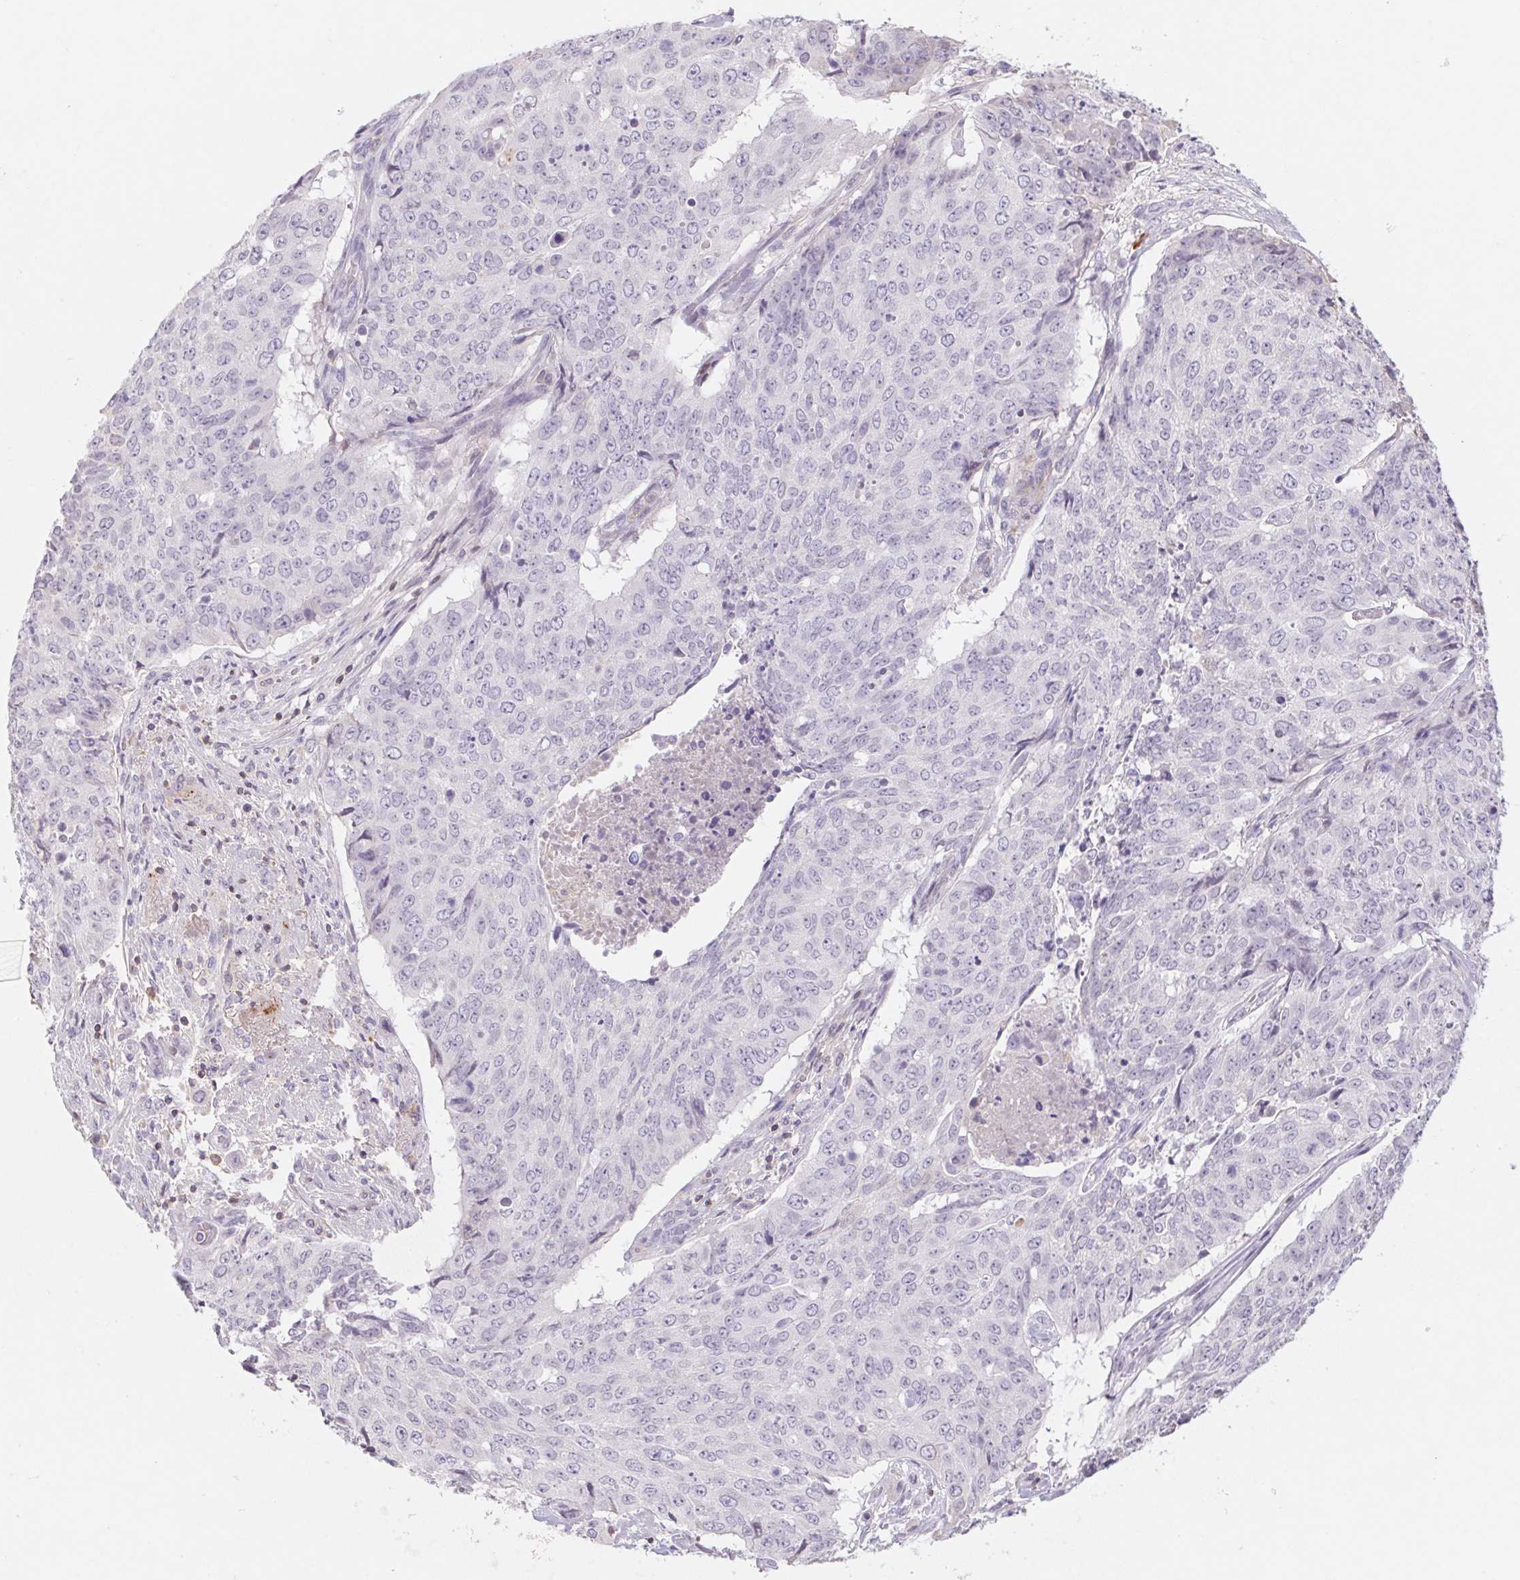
{"staining": {"intensity": "negative", "quantity": "none", "location": "none"}, "tissue": "lung cancer", "cell_type": "Tumor cells", "image_type": "cancer", "snomed": [{"axis": "morphology", "description": "Normal tissue, NOS"}, {"axis": "morphology", "description": "Squamous cell carcinoma, NOS"}, {"axis": "topography", "description": "Bronchus"}, {"axis": "topography", "description": "Lung"}], "caption": "This is an IHC histopathology image of human squamous cell carcinoma (lung). There is no staining in tumor cells.", "gene": "KIF26A", "patient": {"sex": "male", "age": 64}}